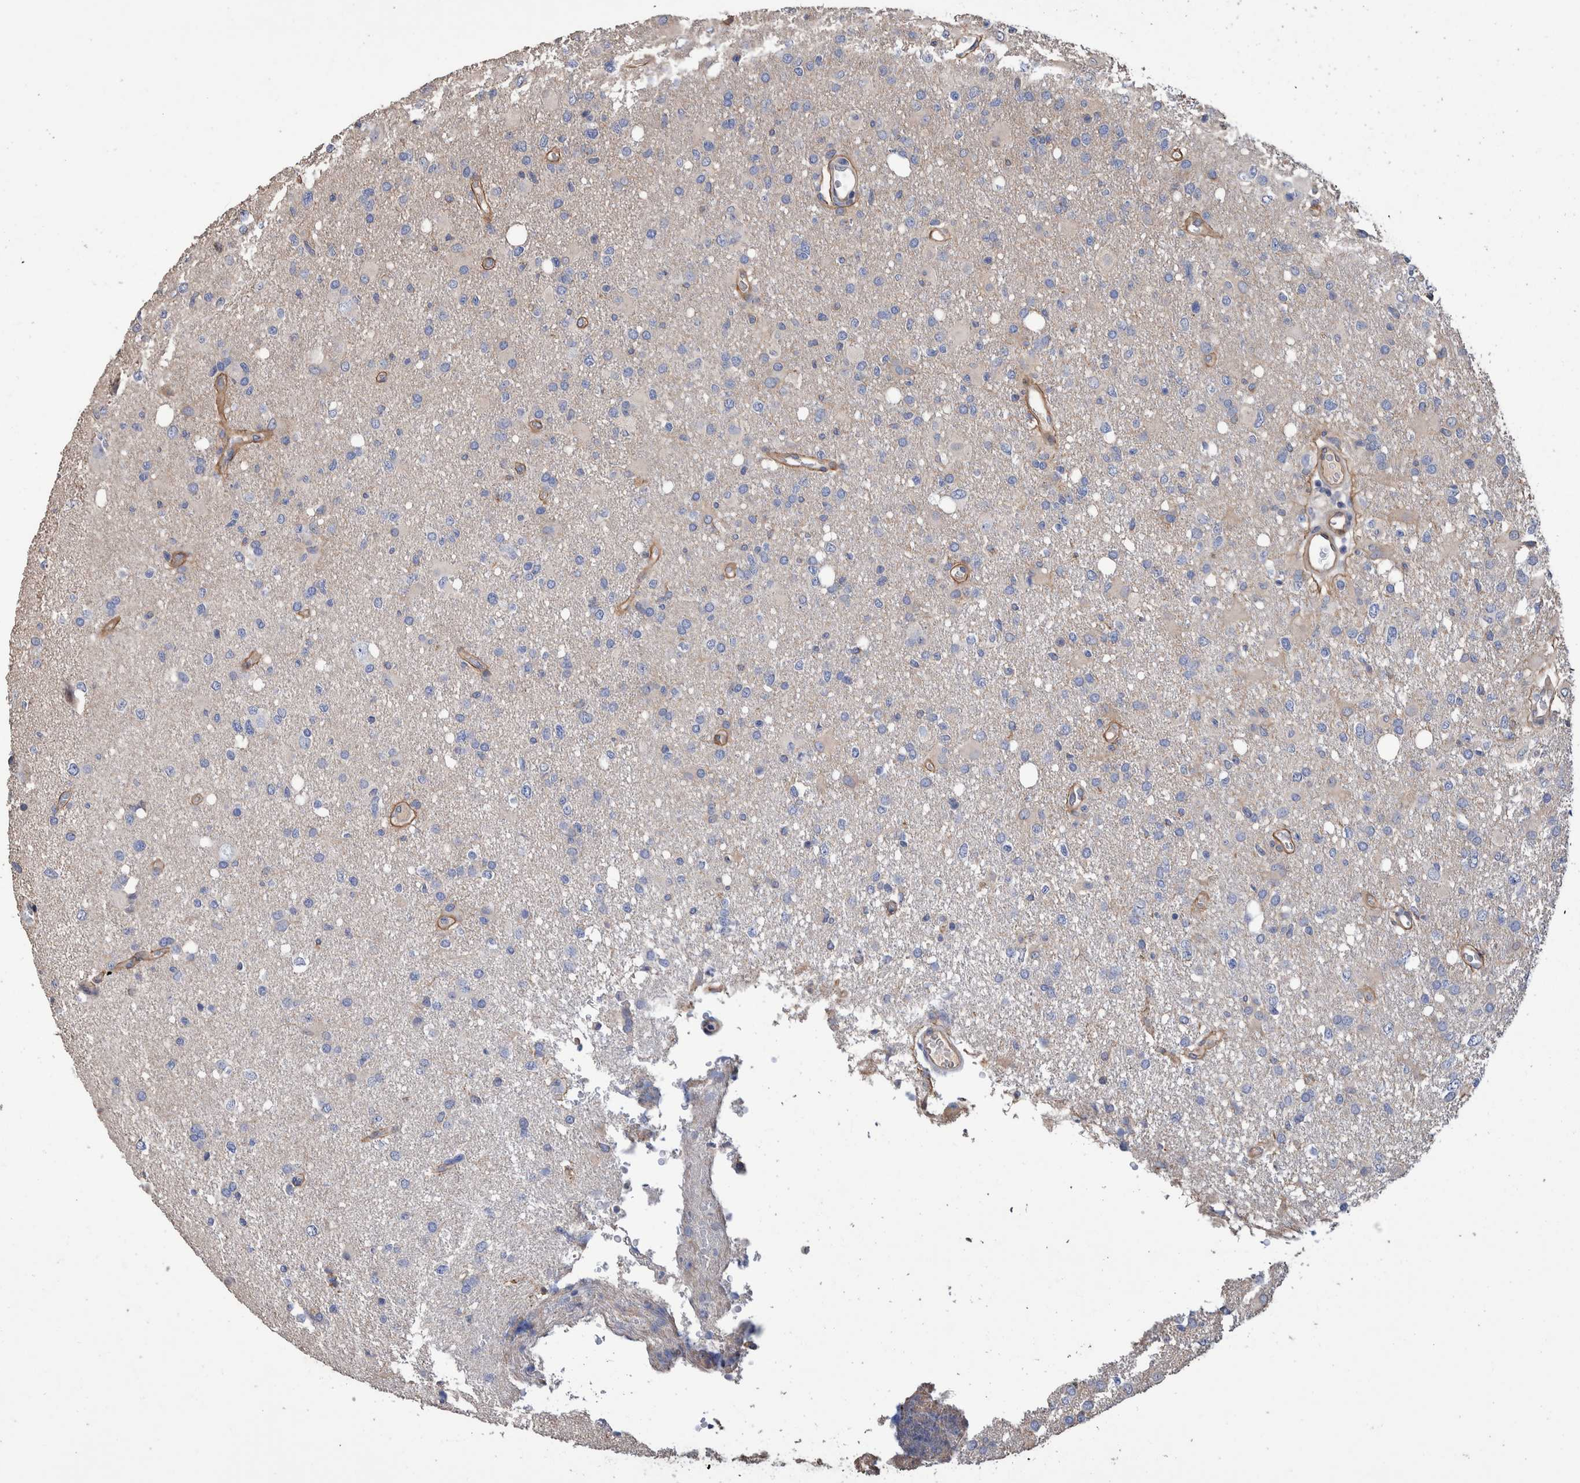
{"staining": {"intensity": "negative", "quantity": "none", "location": "none"}, "tissue": "glioma", "cell_type": "Tumor cells", "image_type": "cancer", "snomed": [{"axis": "morphology", "description": "Glioma, malignant, High grade"}, {"axis": "topography", "description": "Brain"}], "caption": "The IHC micrograph has no significant staining in tumor cells of malignant glioma (high-grade) tissue. (Immunohistochemistry, brightfield microscopy, high magnification).", "gene": "SLC45A4", "patient": {"sex": "female", "age": 57}}